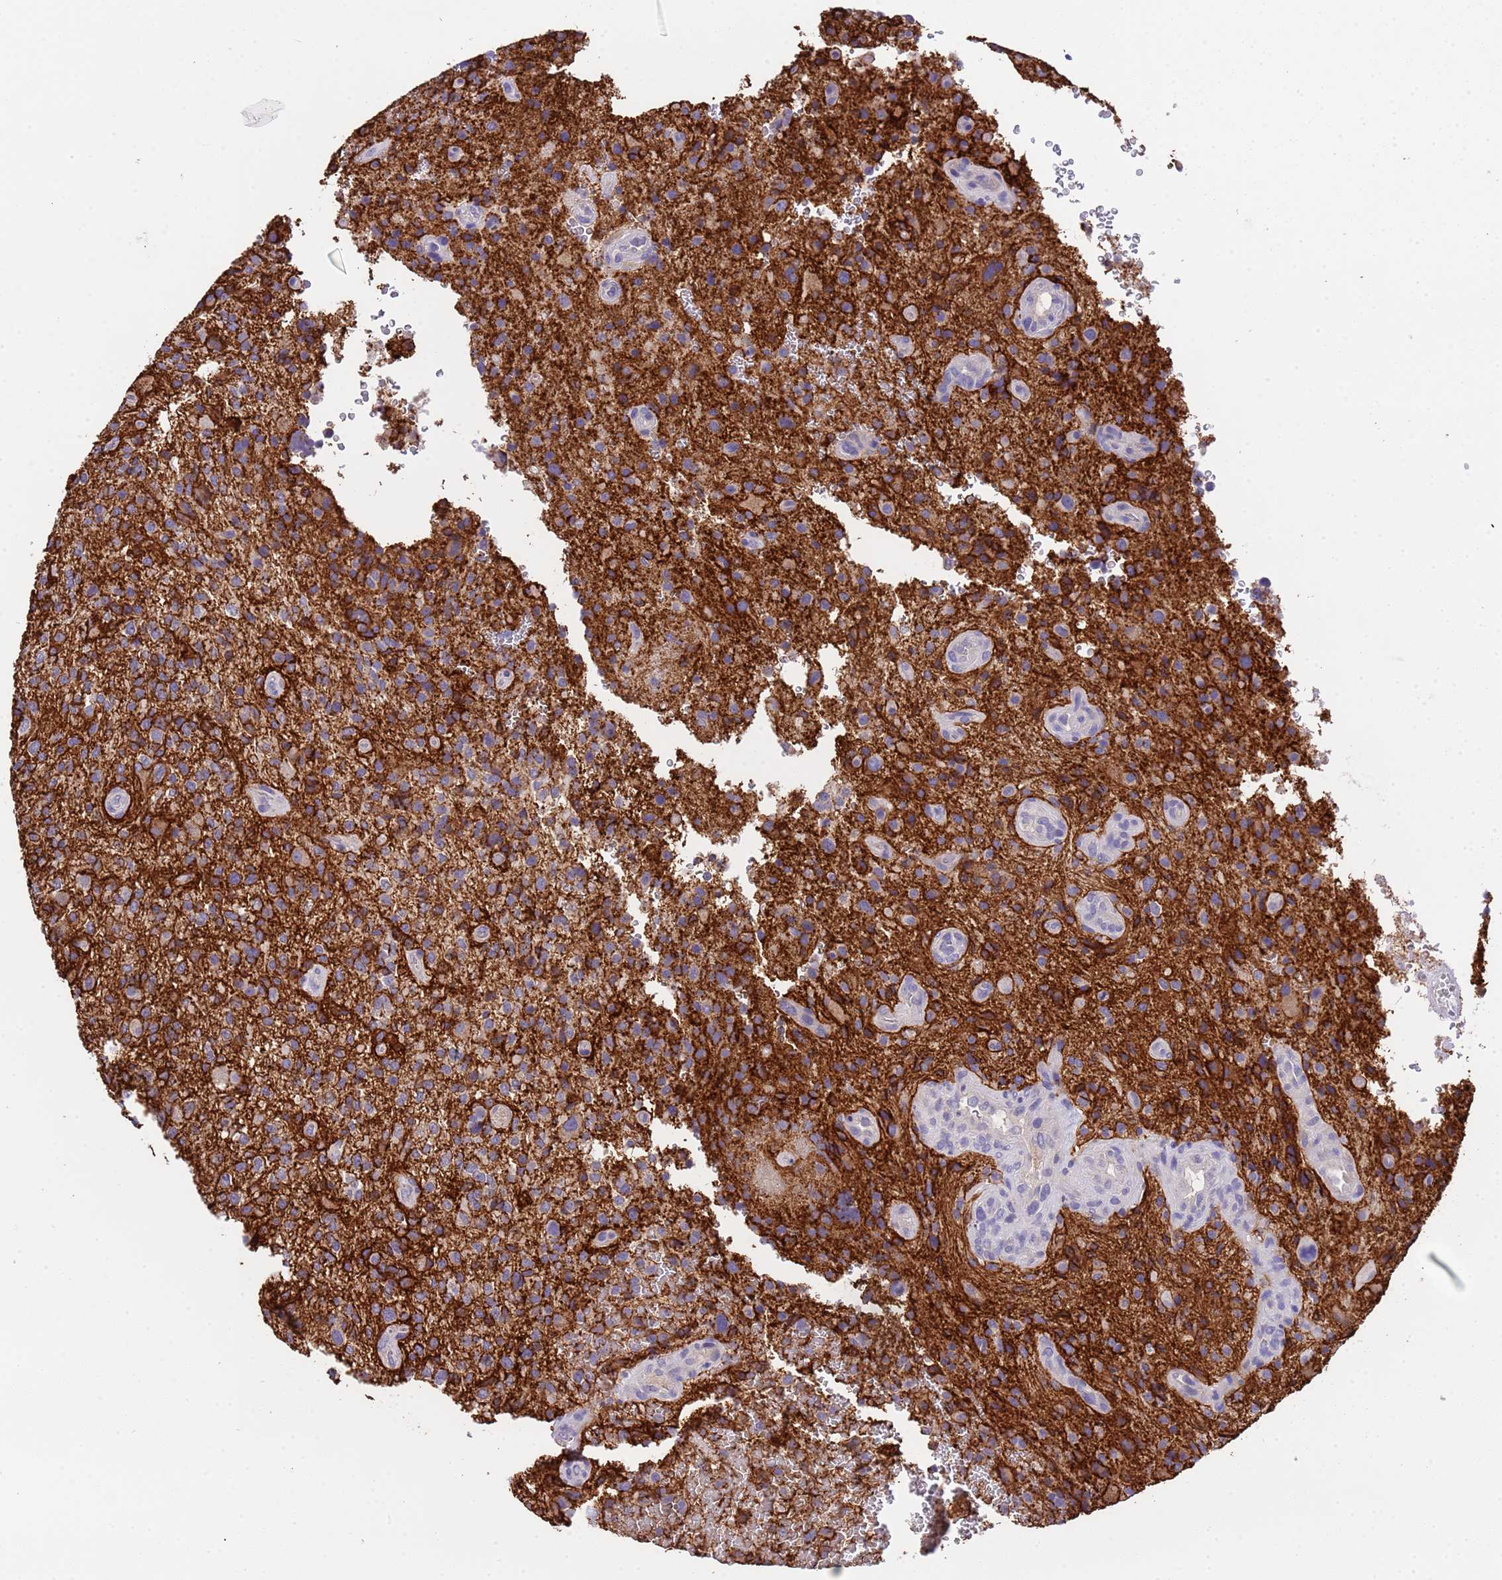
{"staining": {"intensity": "negative", "quantity": "none", "location": "none"}, "tissue": "glioma", "cell_type": "Tumor cells", "image_type": "cancer", "snomed": [{"axis": "morphology", "description": "Glioma, malignant, High grade"}, {"axis": "topography", "description": "Brain"}], "caption": "Tumor cells are negative for brown protein staining in glioma.", "gene": "SLC24A3", "patient": {"sex": "male", "age": 47}}